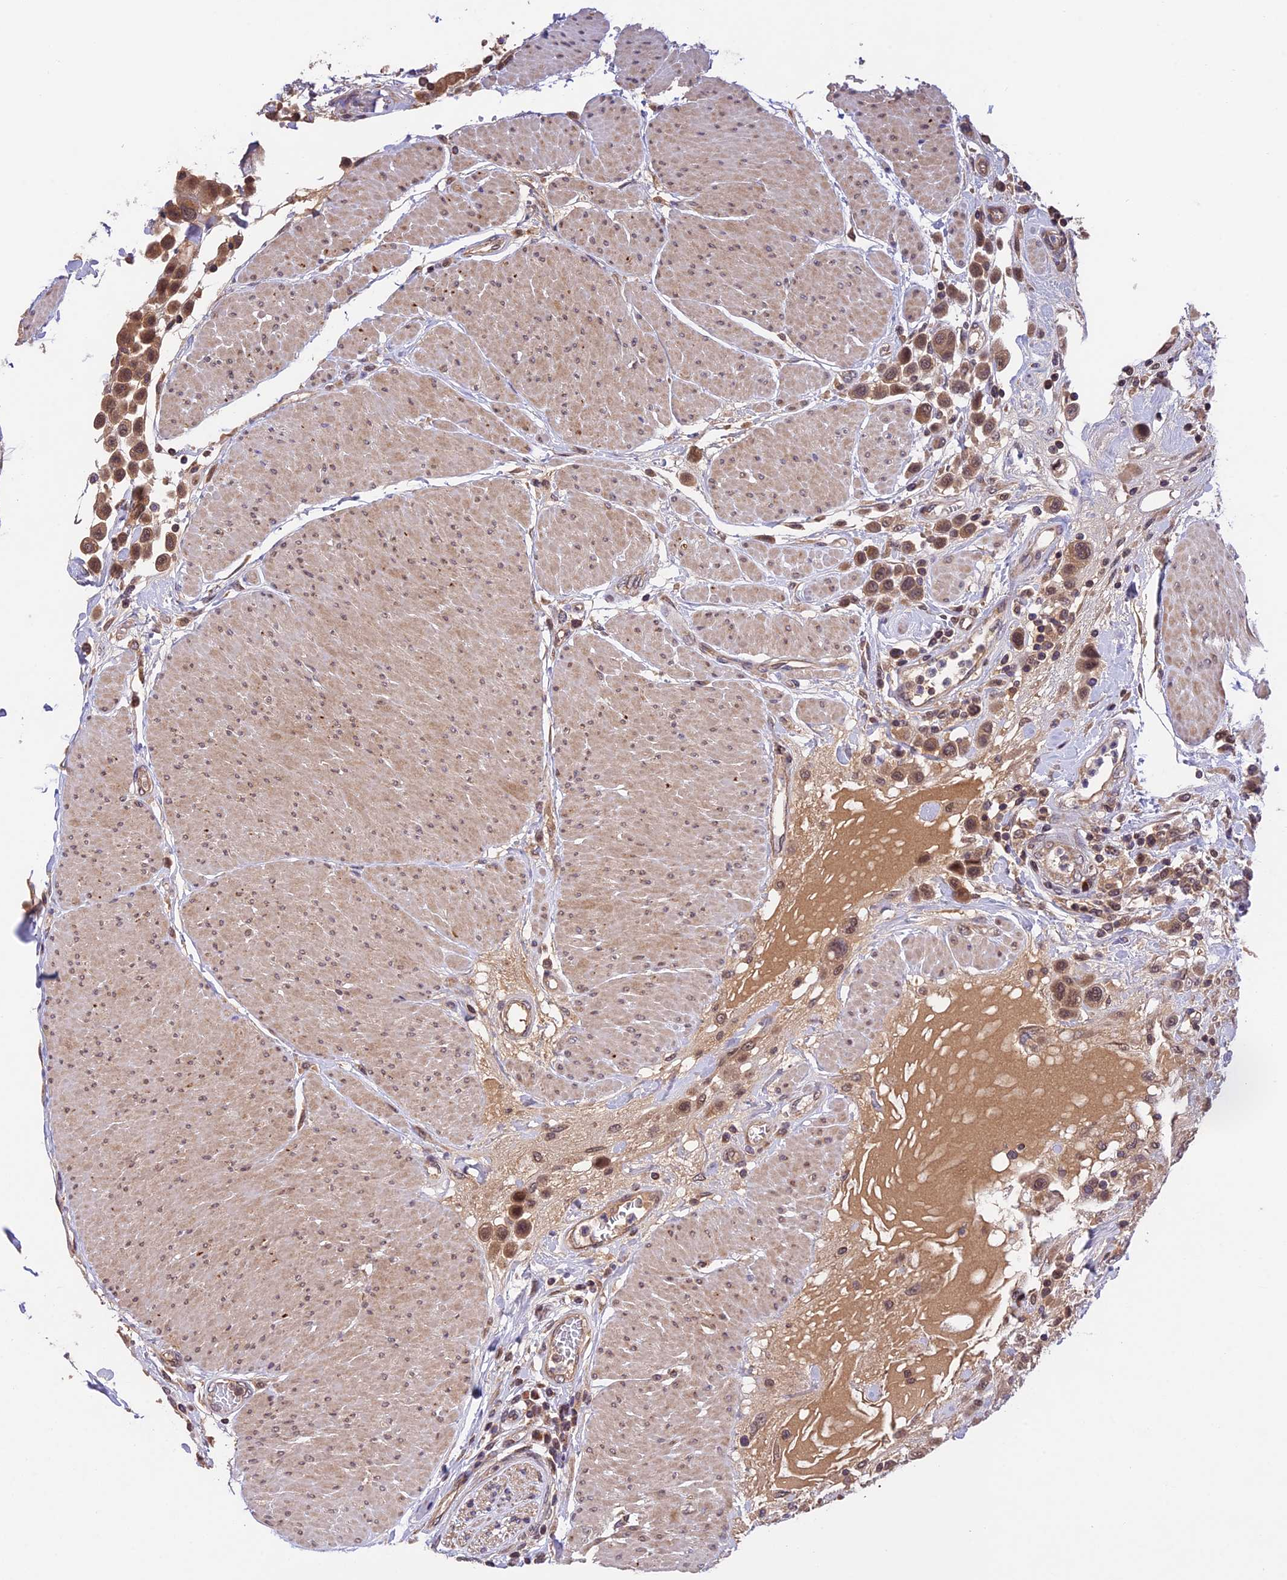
{"staining": {"intensity": "moderate", "quantity": ">75%", "location": "cytoplasmic/membranous,nuclear"}, "tissue": "urothelial cancer", "cell_type": "Tumor cells", "image_type": "cancer", "snomed": [{"axis": "morphology", "description": "Urothelial carcinoma, High grade"}, {"axis": "topography", "description": "Urinary bladder"}], "caption": "A photomicrograph showing moderate cytoplasmic/membranous and nuclear positivity in approximately >75% of tumor cells in high-grade urothelial carcinoma, as visualized by brown immunohistochemical staining.", "gene": "MNS1", "patient": {"sex": "male", "age": 50}}